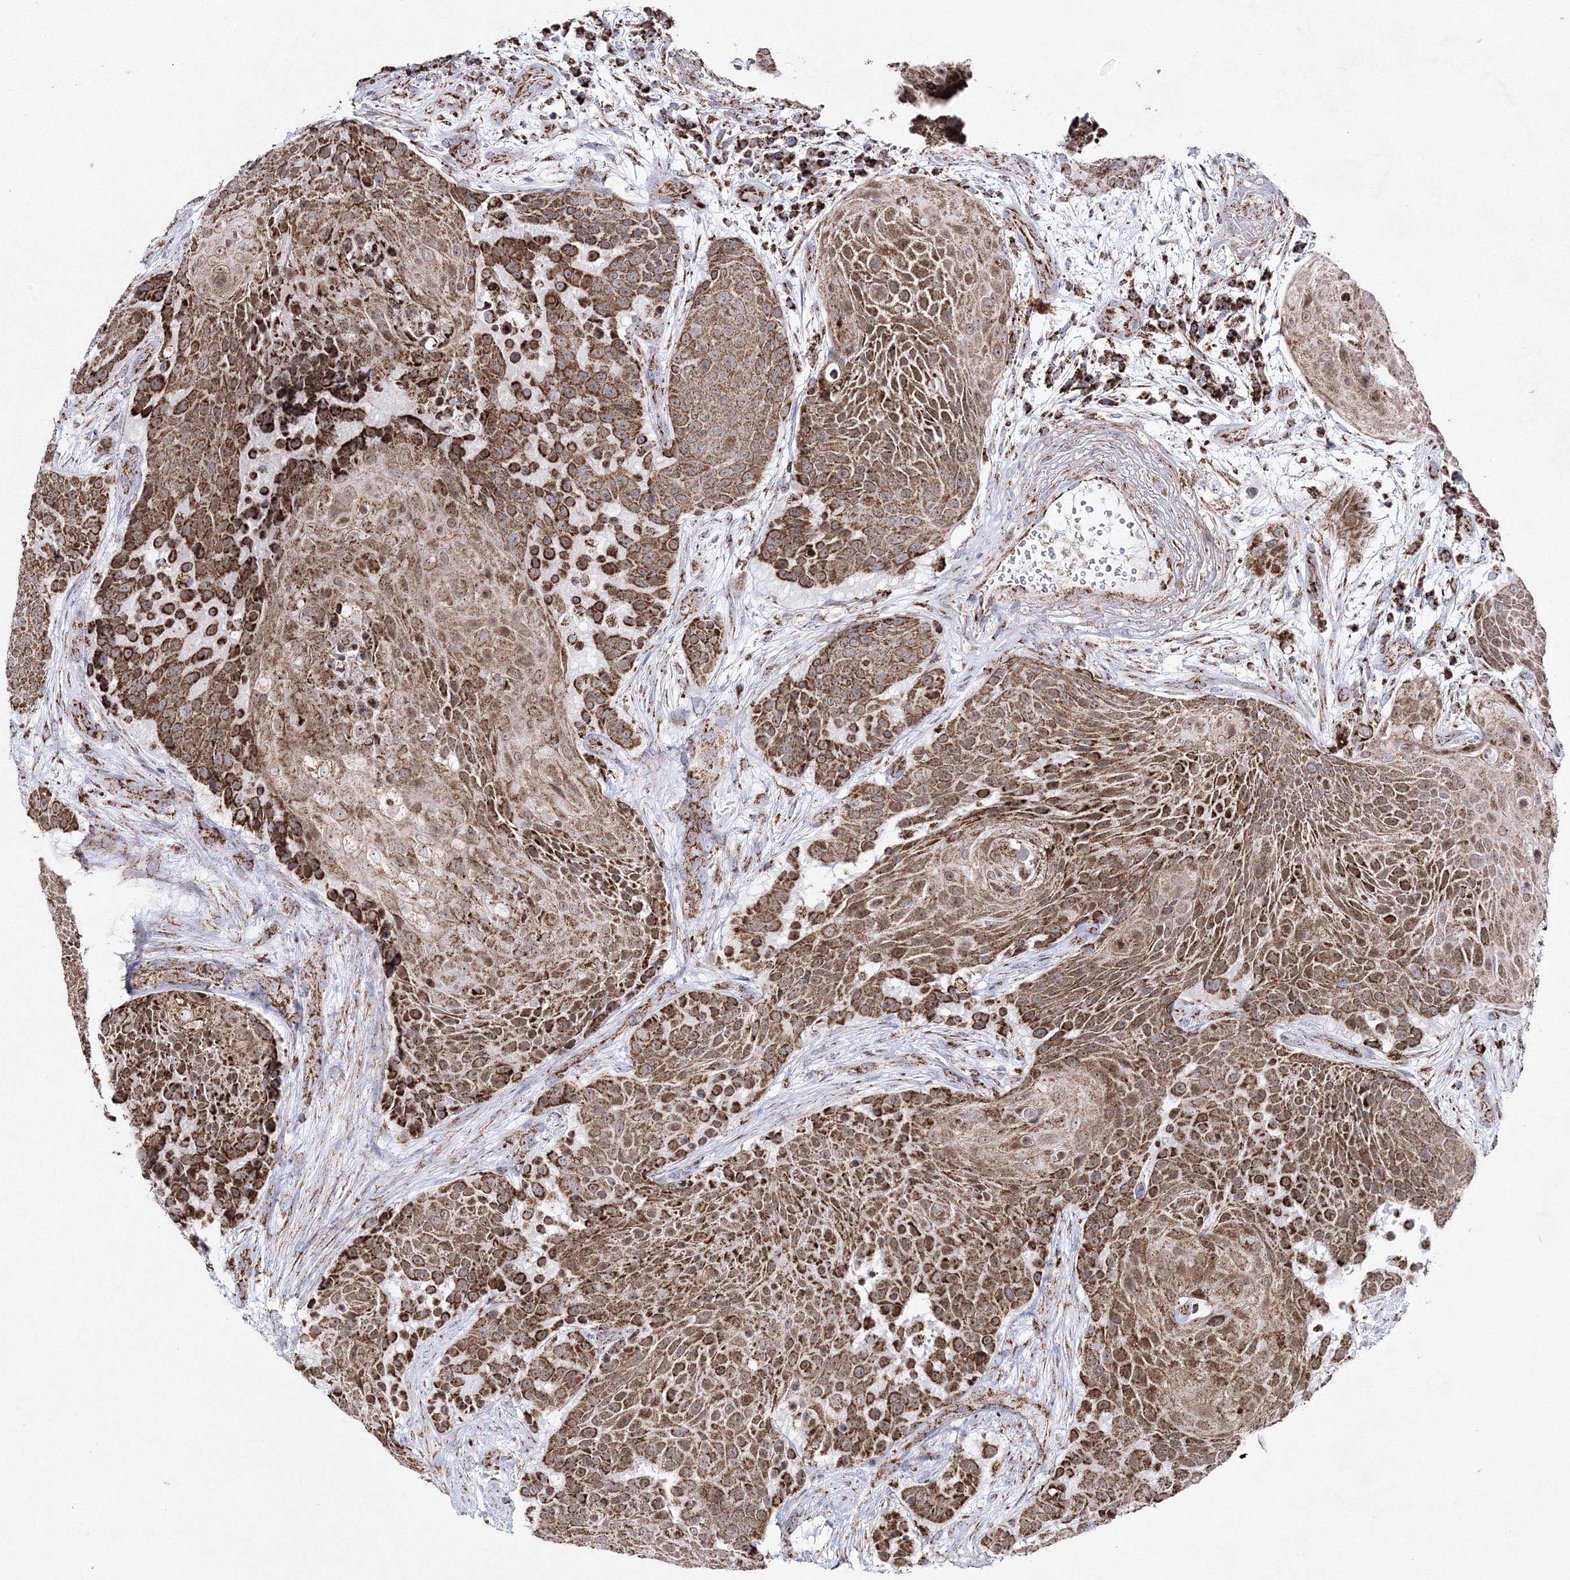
{"staining": {"intensity": "moderate", "quantity": ">75%", "location": "cytoplasmic/membranous"}, "tissue": "urothelial cancer", "cell_type": "Tumor cells", "image_type": "cancer", "snomed": [{"axis": "morphology", "description": "Urothelial carcinoma, High grade"}, {"axis": "topography", "description": "Urinary bladder"}], "caption": "Immunohistochemical staining of human urothelial cancer reveals moderate cytoplasmic/membranous protein expression in about >75% of tumor cells. (DAB (3,3'-diaminobenzidine) = brown stain, brightfield microscopy at high magnification).", "gene": "HADHB", "patient": {"sex": "female", "age": 63}}